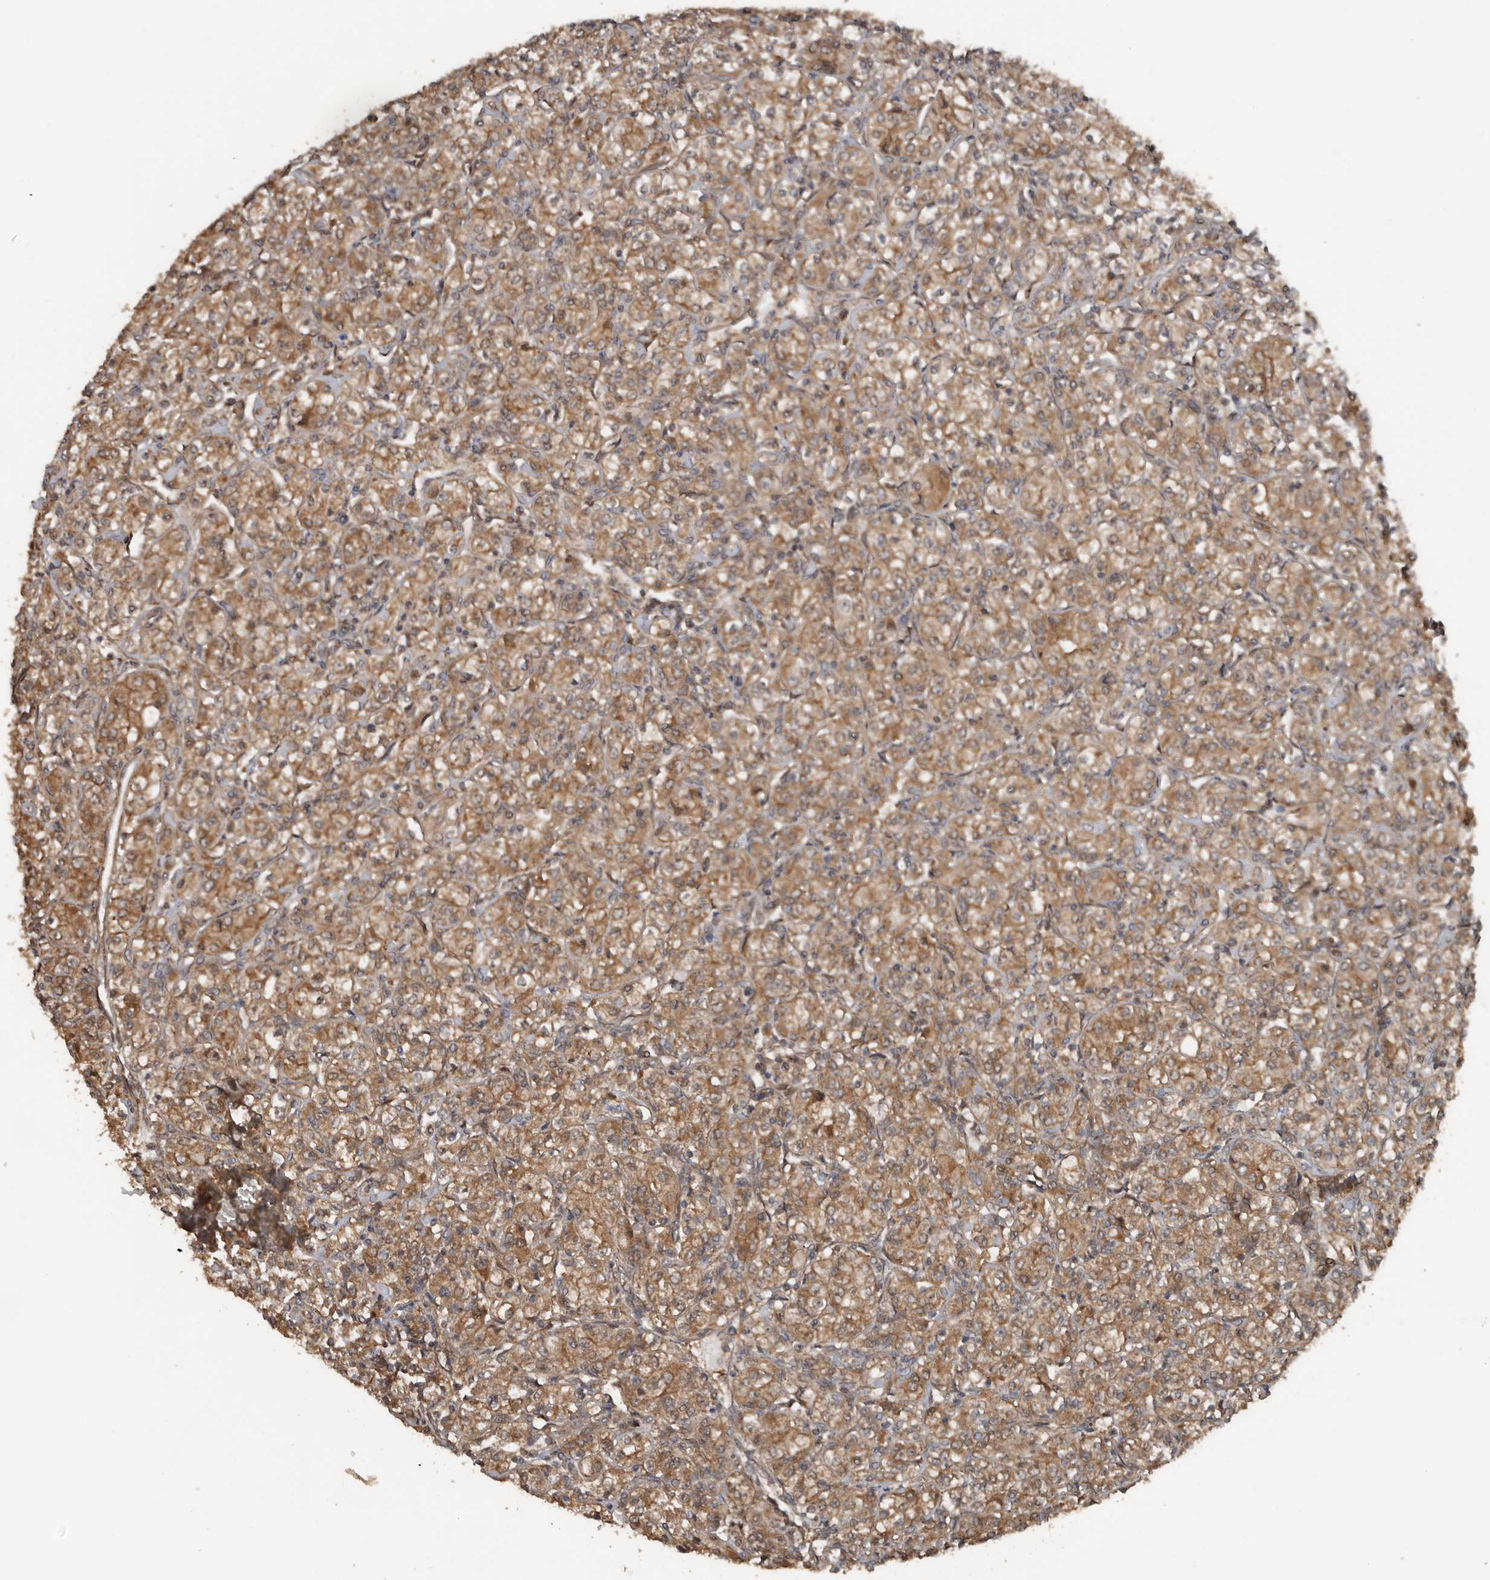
{"staining": {"intensity": "moderate", "quantity": ">75%", "location": "cytoplasmic/membranous"}, "tissue": "renal cancer", "cell_type": "Tumor cells", "image_type": "cancer", "snomed": [{"axis": "morphology", "description": "Adenocarcinoma, NOS"}, {"axis": "topography", "description": "Kidney"}], "caption": "Renal adenocarcinoma stained with a protein marker exhibits moderate staining in tumor cells.", "gene": "EXOC3L1", "patient": {"sex": "male", "age": 77}}